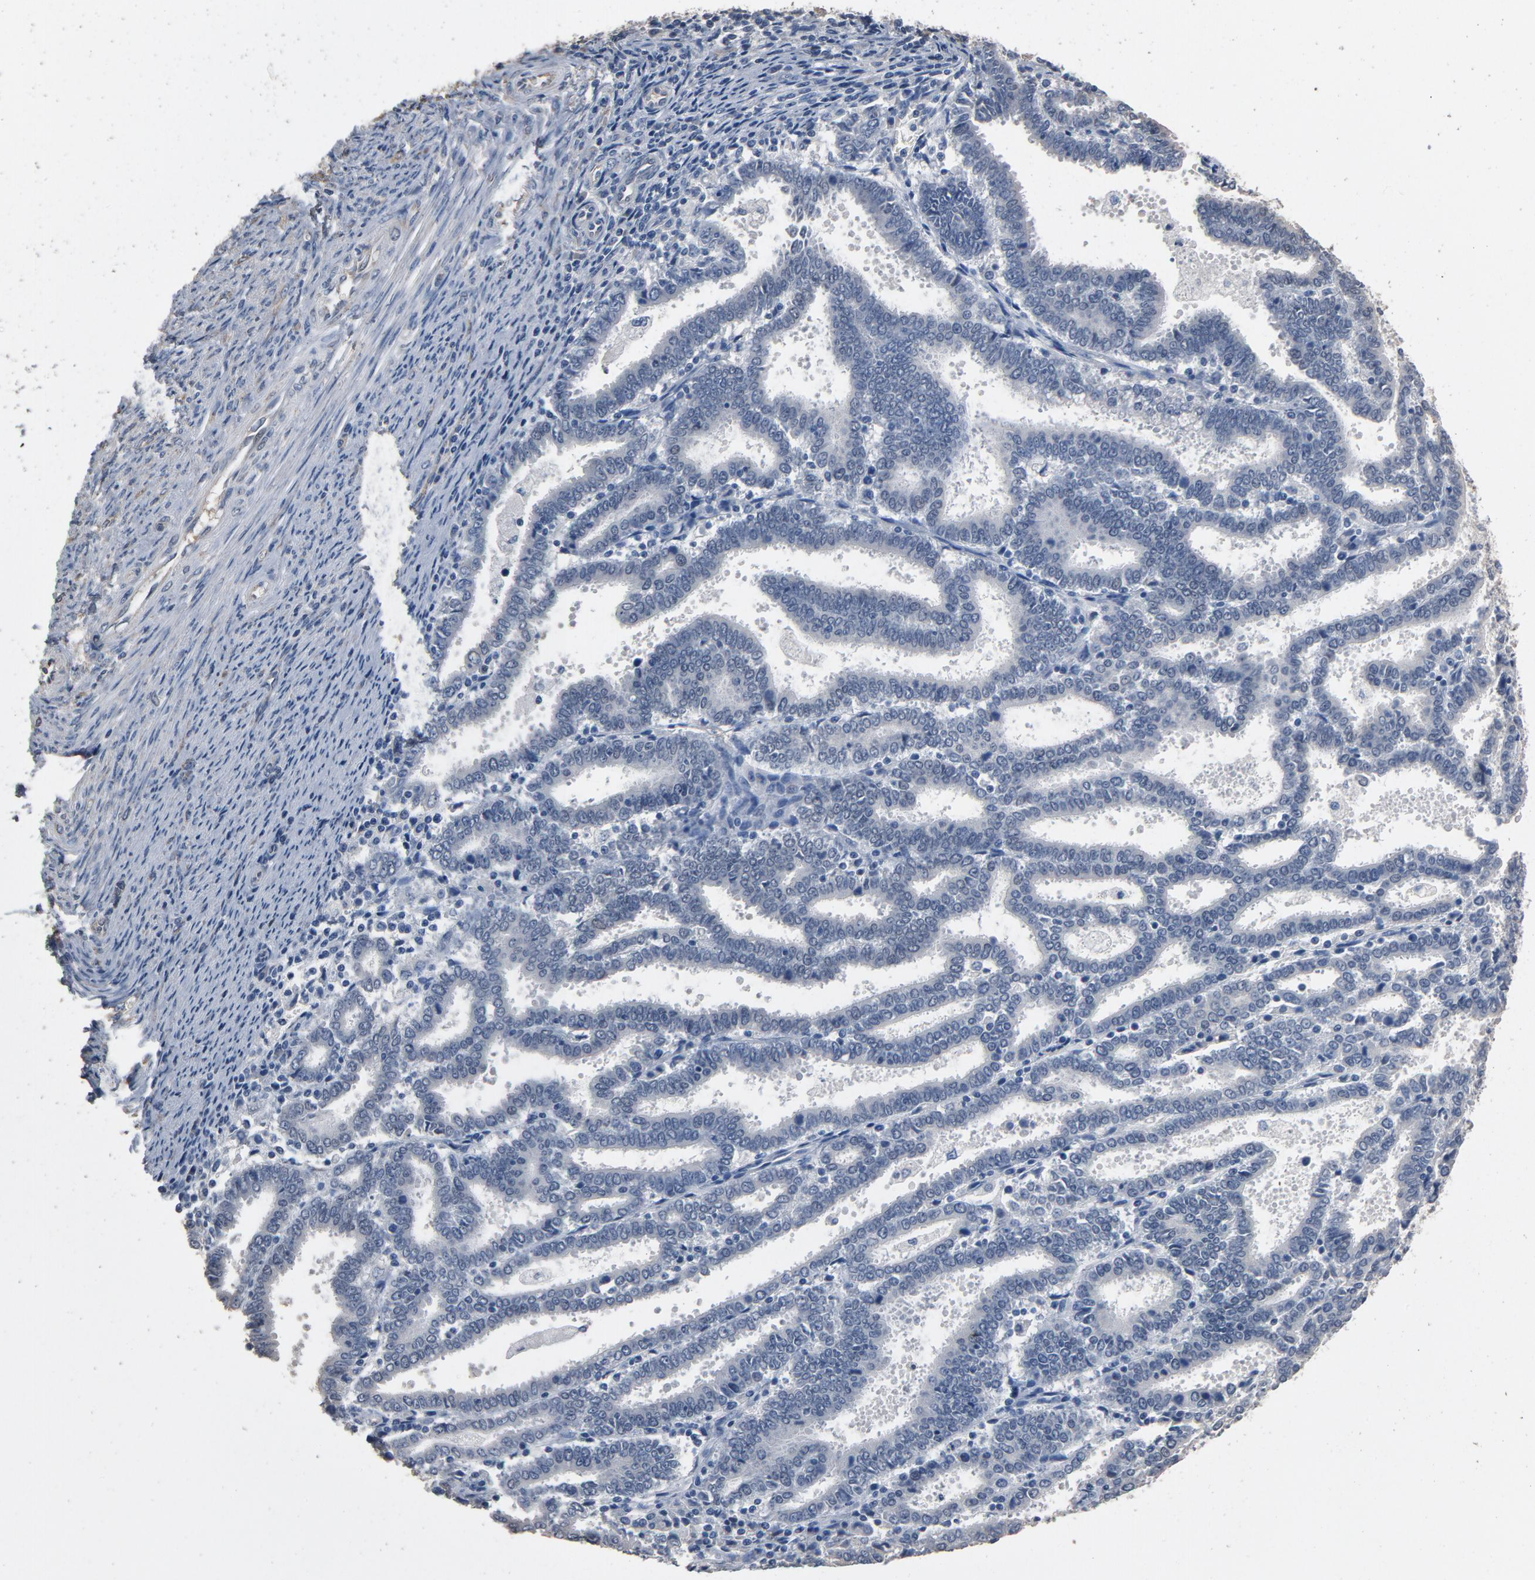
{"staining": {"intensity": "negative", "quantity": "none", "location": "none"}, "tissue": "endometrial cancer", "cell_type": "Tumor cells", "image_type": "cancer", "snomed": [{"axis": "morphology", "description": "Adenocarcinoma, NOS"}, {"axis": "topography", "description": "Uterus"}], "caption": "Immunohistochemical staining of human endometrial adenocarcinoma displays no significant positivity in tumor cells.", "gene": "SOX6", "patient": {"sex": "female", "age": 83}}